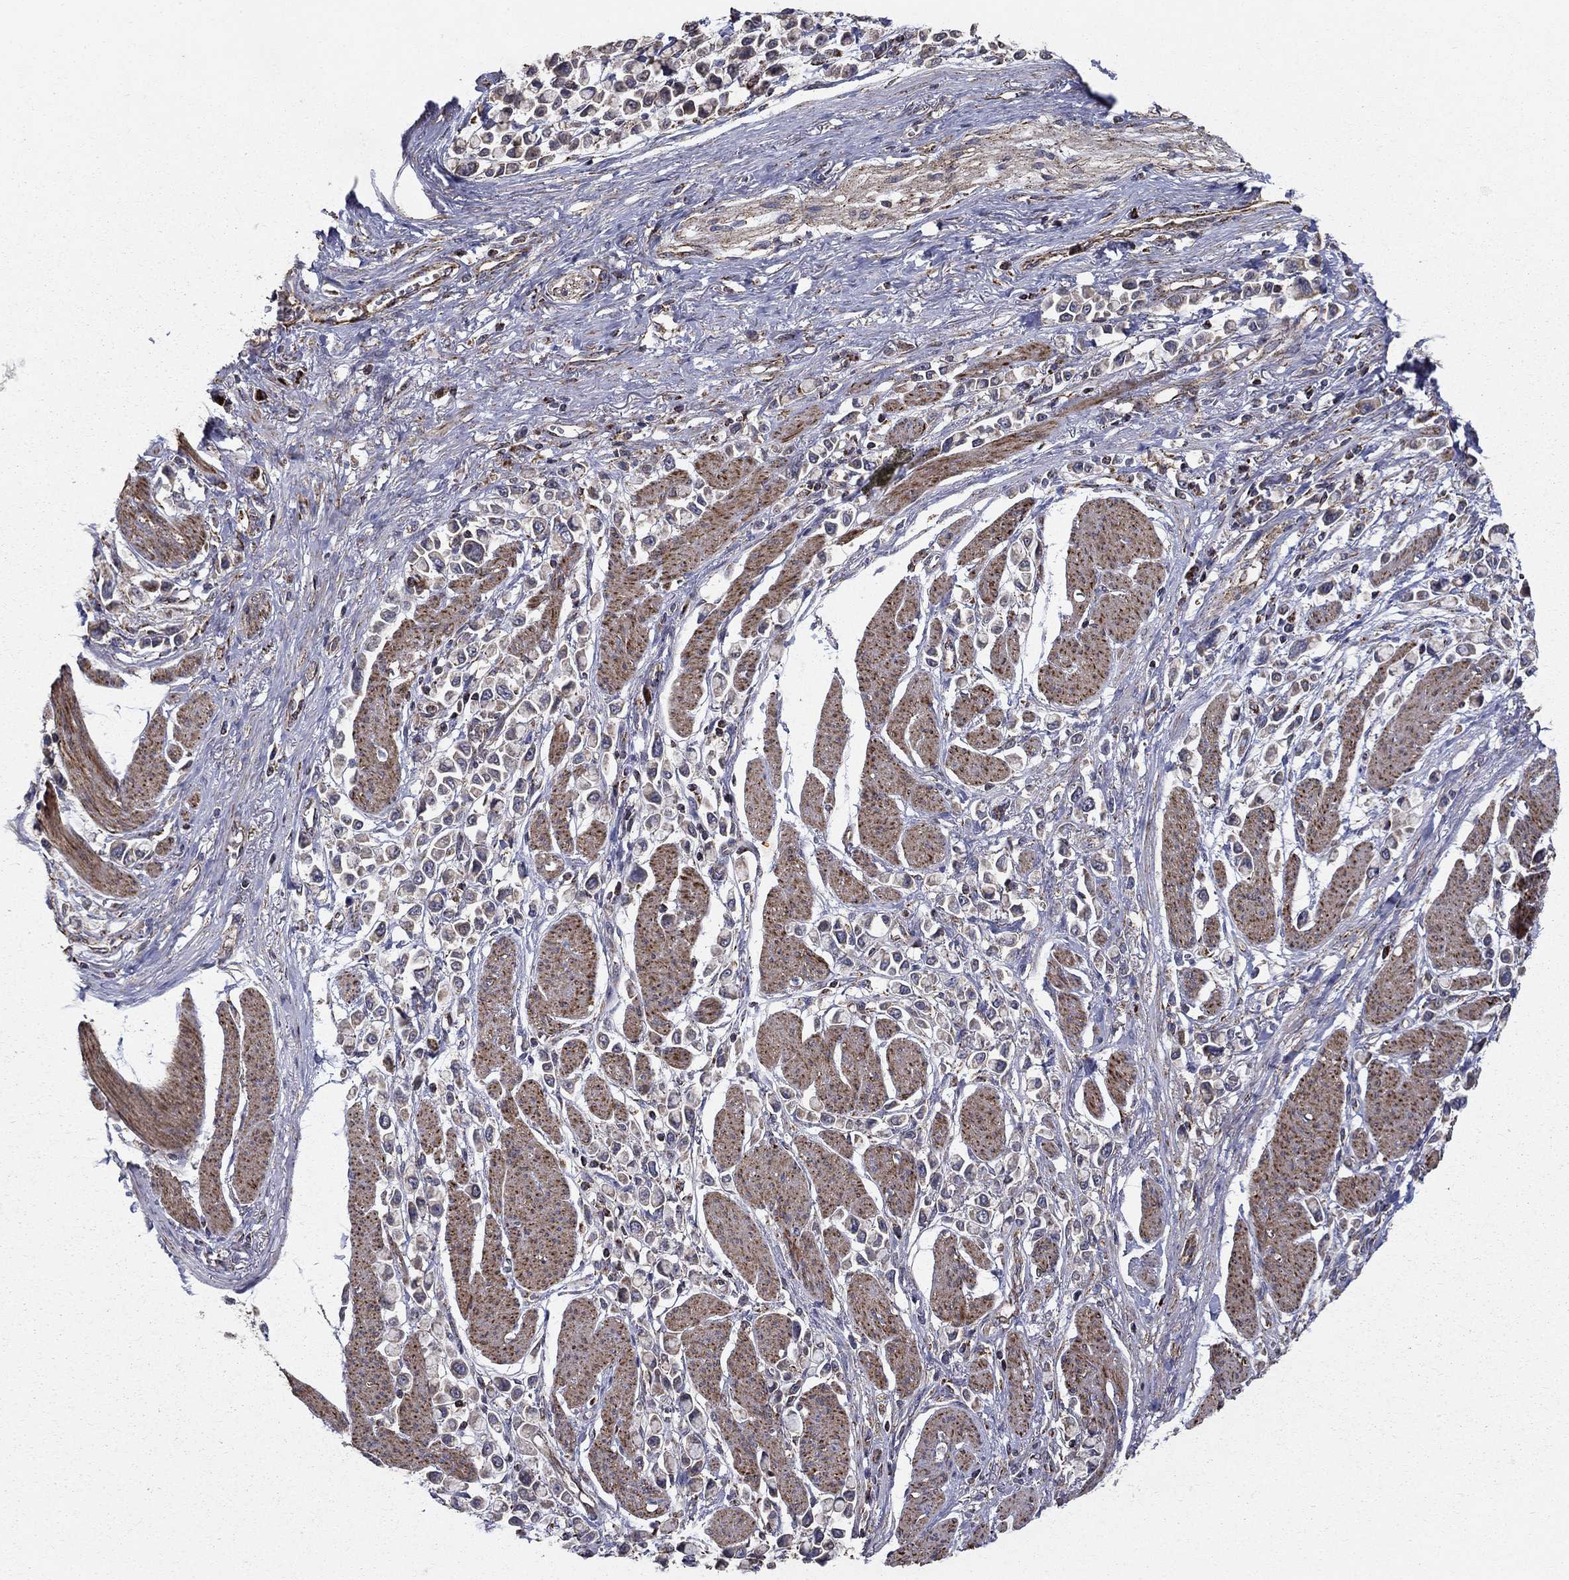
{"staining": {"intensity": "moderate", "quantity": "<25%", "location": "cytoplasmic/membranous"}, "tissue": "stomach cancer", "cell_type": "Tumor cells", "image_type": "cancer", "snomed": [{"axis": "morphology", "description": "Adenocarcinoma, NOS"}, {"axis": "topography", "description": "Stomach"}], "caption": "A micrograph of human stomach adenocarcinoma stained for a protein reveals moderate cytoplasmic/membranous brown staining in tumor cells.", "gene": "NDUFS8", "patient": {"sex": "female", "age": 81}}